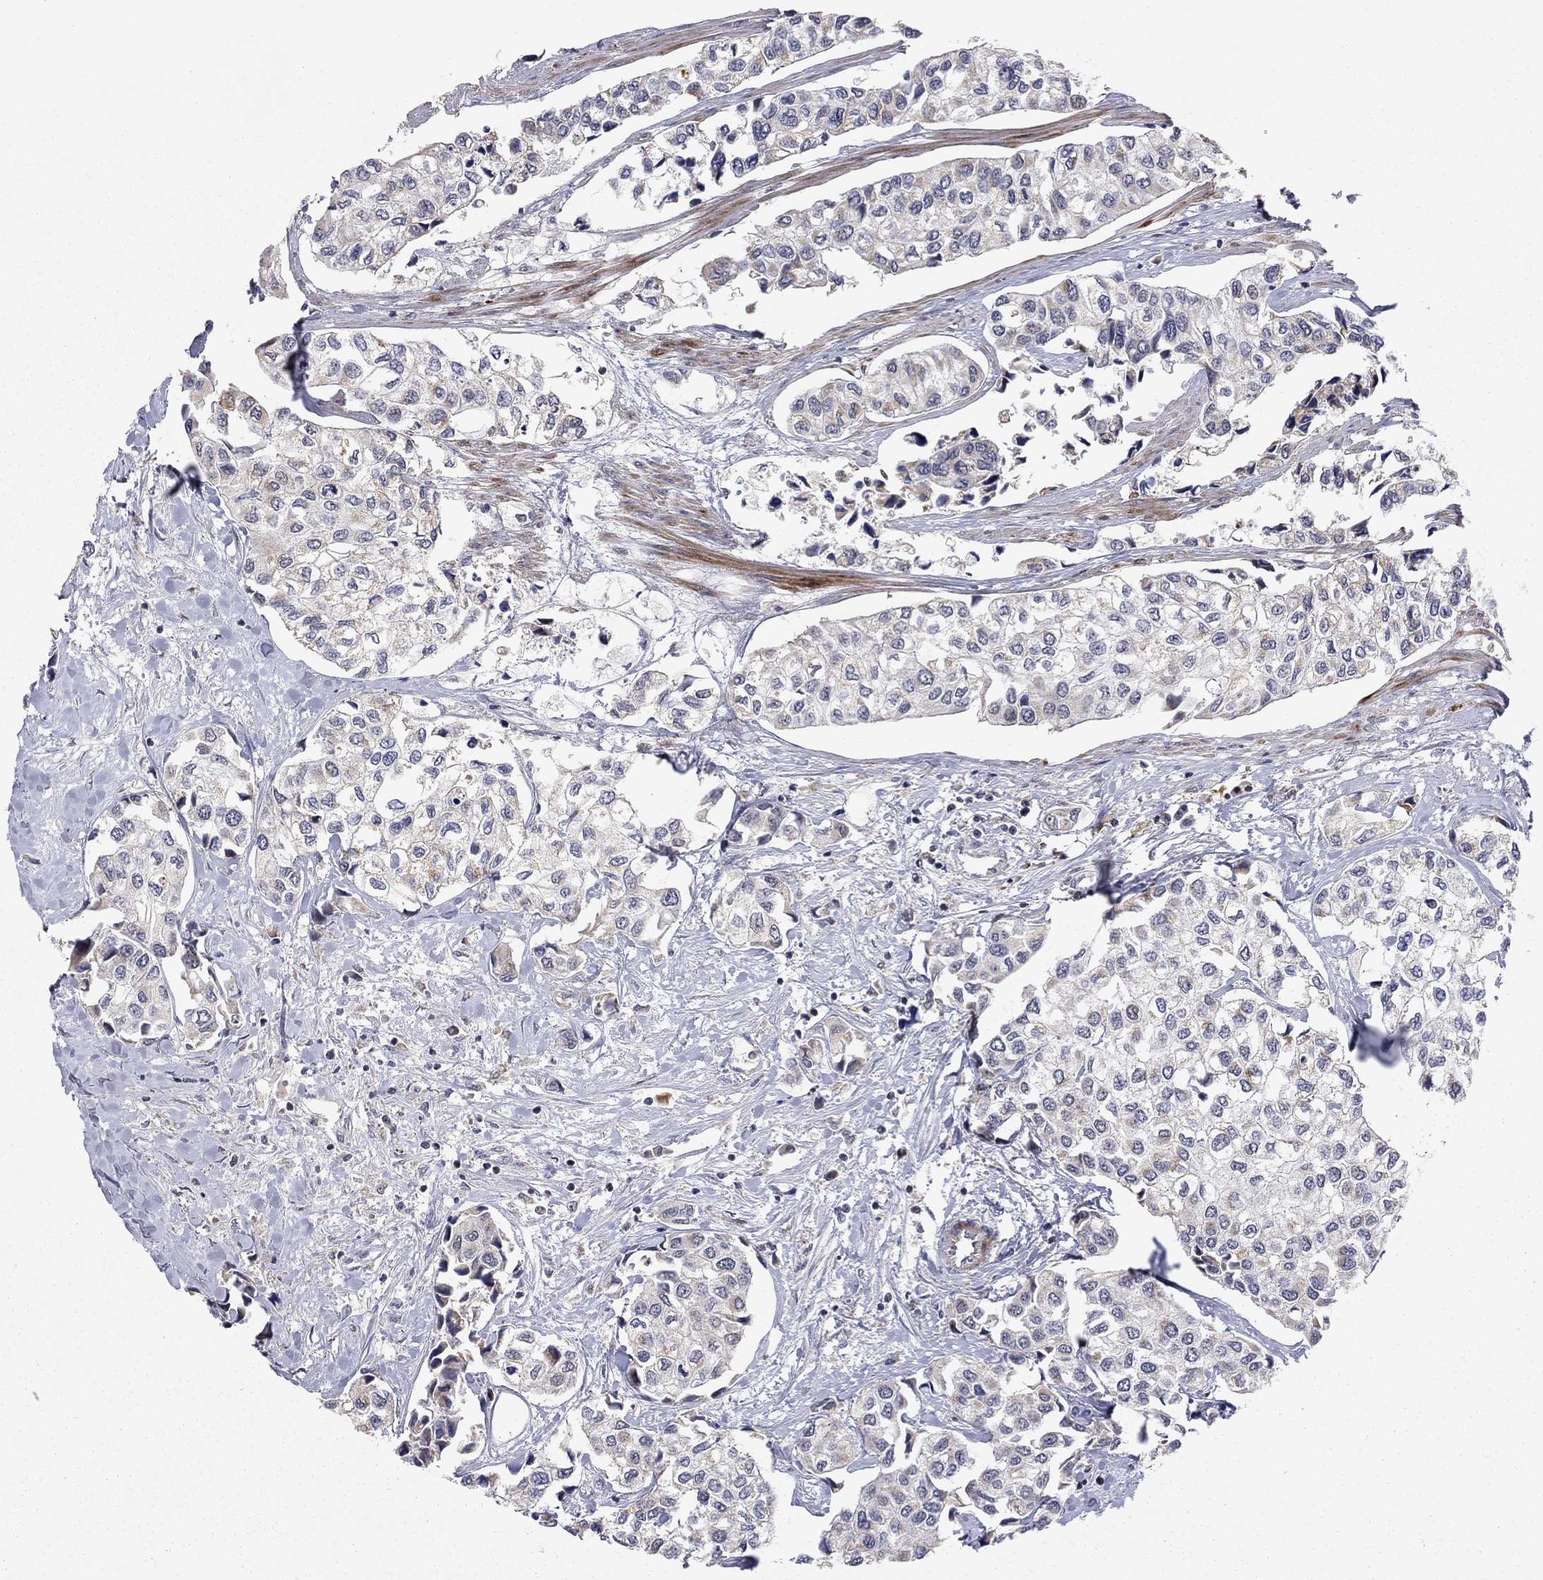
{"staining": {"intensity": "weak", "quantity": "<25%", "location": "cytoplasmic/membranous"}, "tissue": "urothelial cancer", "cell_type": "Tumor cells", "image_type": "cancer", "snomed": [{"axis": "morphology", "description": "Urothelial carcinoma, High grade"}, {"axis": "topography", "description": "Urinary bladder"}], "caption": "Immunohistochemistry micrograph of neoplastic tissue: high-grade urothelial carcinoma stained with DAB (3,3'-diaminobenzidine) shows no significant protein staining in tumor cells. The staining was performed using DAB to visualize the protein expression in brown, while the nuclei were stained in blue with hematoxylin (Magnification: 20x).", "gene": "IDS", "patient": {"sex": "male", "age": 73}}